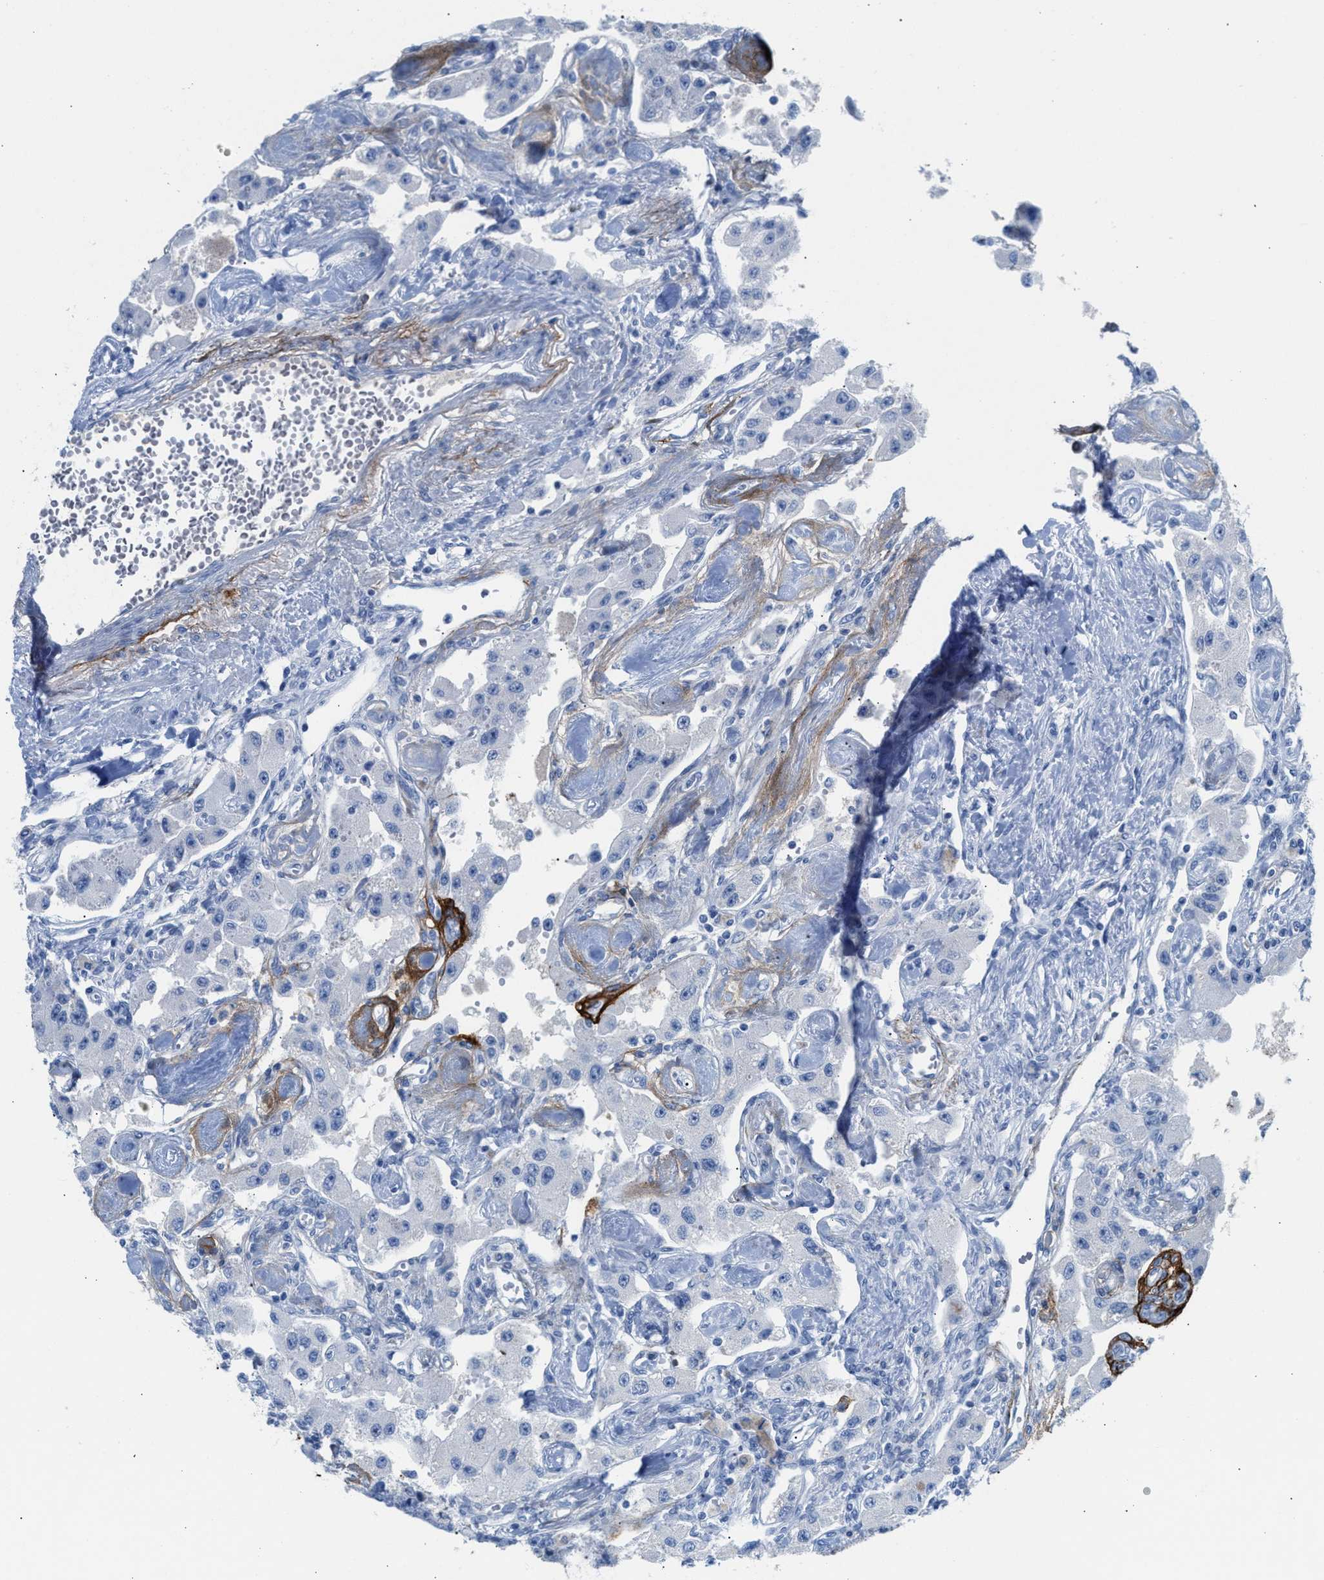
{"staining": {"intensity": "negative", "quantity": "none", "location": "none"}, "tissue": "carcinoid", "cell_type": "Tumor cells", "image_type": "cancer", "snomed": [{"axis": "morphology", "description": "Carcinoid, malignant, NOS"}, {"axis": "topography", "description": "Pancreas"}], "caption": "High magnification brightfield microscopy of carcinoid stained with DAB (brown) and counterstained with hematoxylin (blue): tumor cells show no significant positivity. The staining is performed using DAB brown chromogen with nuclei counter-stained in using hematoxylin.", "gene": "TNR", "patient": {"sex": "male", "age": 41}}